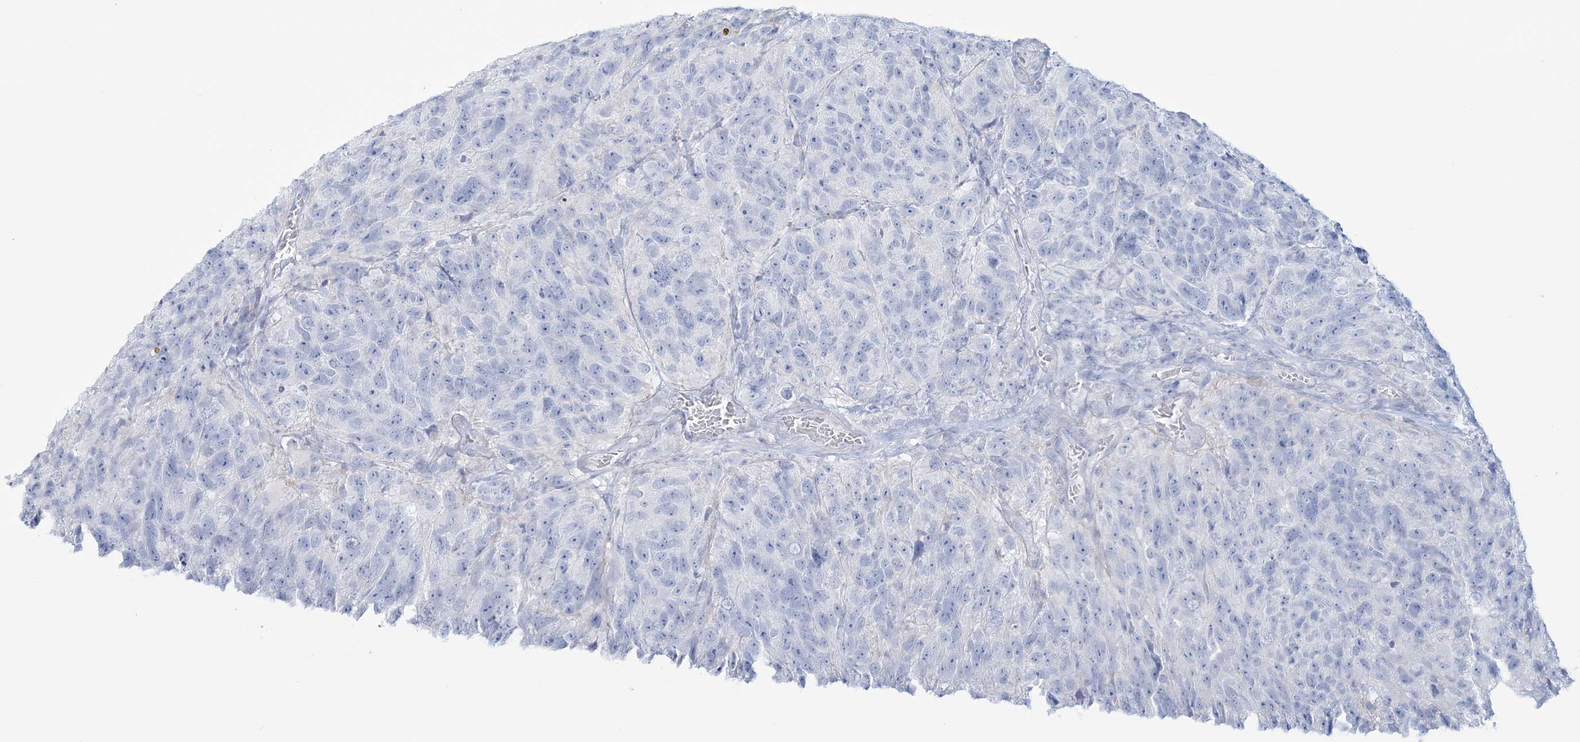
{"staining": {"intensity": "negative", "quantity": "none", "location": "none"}, "tissue": "glioma", "cell_type": "Tumor cells", "image_type": "cancer", "snomed": [{"axis": "morphology", "description": "Glioma, malignant, High grade"}, {"axis": "topography", "description": "Brain"}], "caption": "High-grade glioma (malignant) was stained to show a protein in brown. There is no significant positivity in tumor cells.", "gene": "ADGB", "patient": {"sex": "male", "age": 69}}